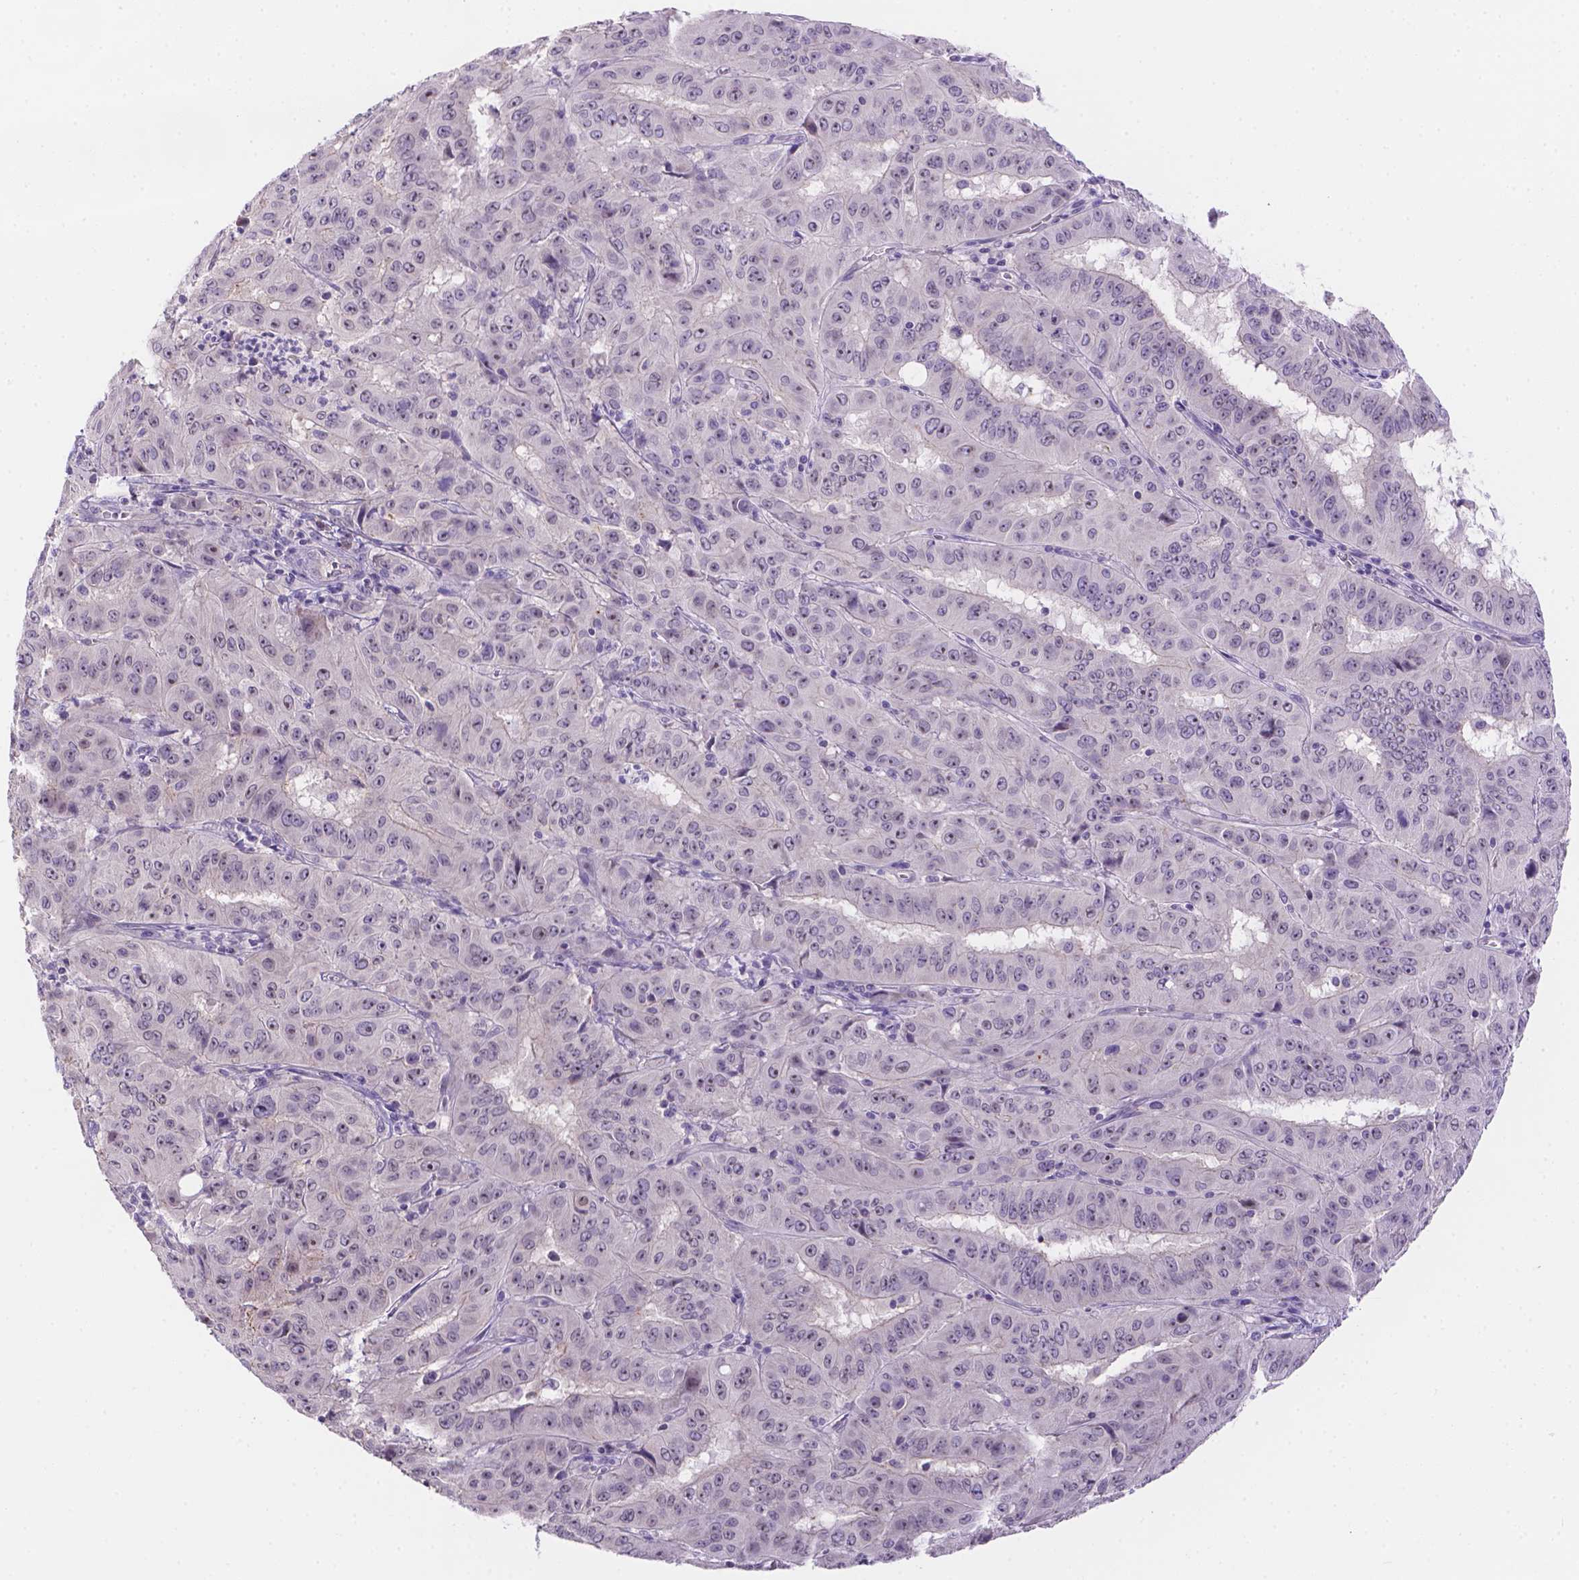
{"staining": {"intensity": "negative", "quantity": "none", "location": "none"}, "tissue": "pancreatic cancer", "cell_type": "Tumor cells", "image_type": "cancer", "snomed": [{"axis": "morphology", "description": "Adenocarcinoma, NOS"}, {"axis": "topography", "description": "Pancreas"}], "caption": "Tumor cells are negative for protein expression in human pancreatic cancer (adenocarcinoma). (DAB (3,3'-diaminobenzidine) immunohistochemistry with hematoxylin counter stain).", "gene": "CD96", "patient": {"sex": "male", "age": 63}}